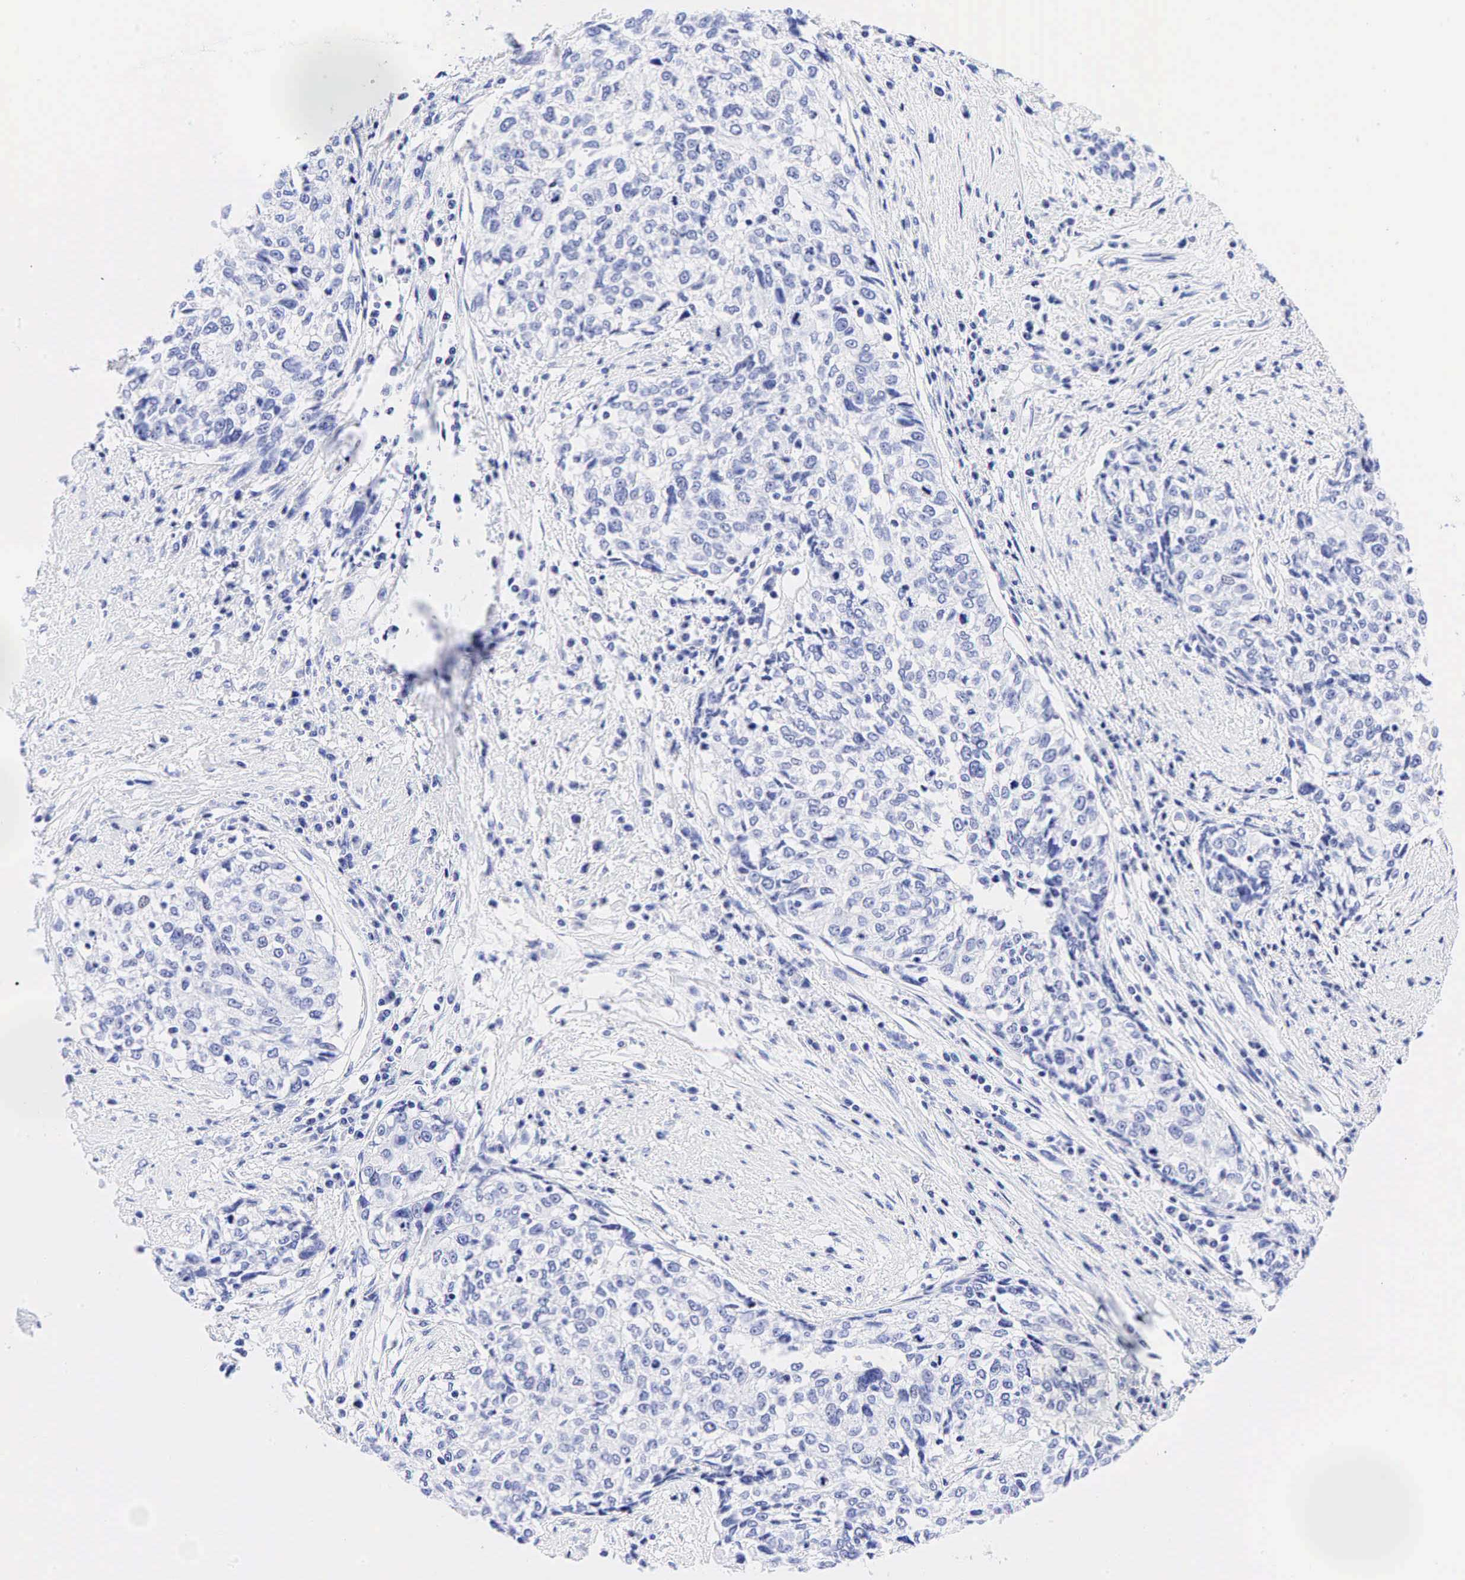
{"staining": {"intensity": "negative", "quantity": "none", "location": "none"}, "tissue": "cervical cancer", "cell_type": "Tumor cells", "image_type": "cancer", "snomed": [{"axis": "morphology", "description": "Squamous cell carcinoma, NOS"}, {"axis": "topography", "description": "Cervix"}], "caption": "Immunohistochemistry of human squamous cell carcinoma (cervical) demonstrates no staining in tumor cells. Nuclei are stained in blue.", "gene": "CHGA", "patient": {"sex": "female", "age": 57}}